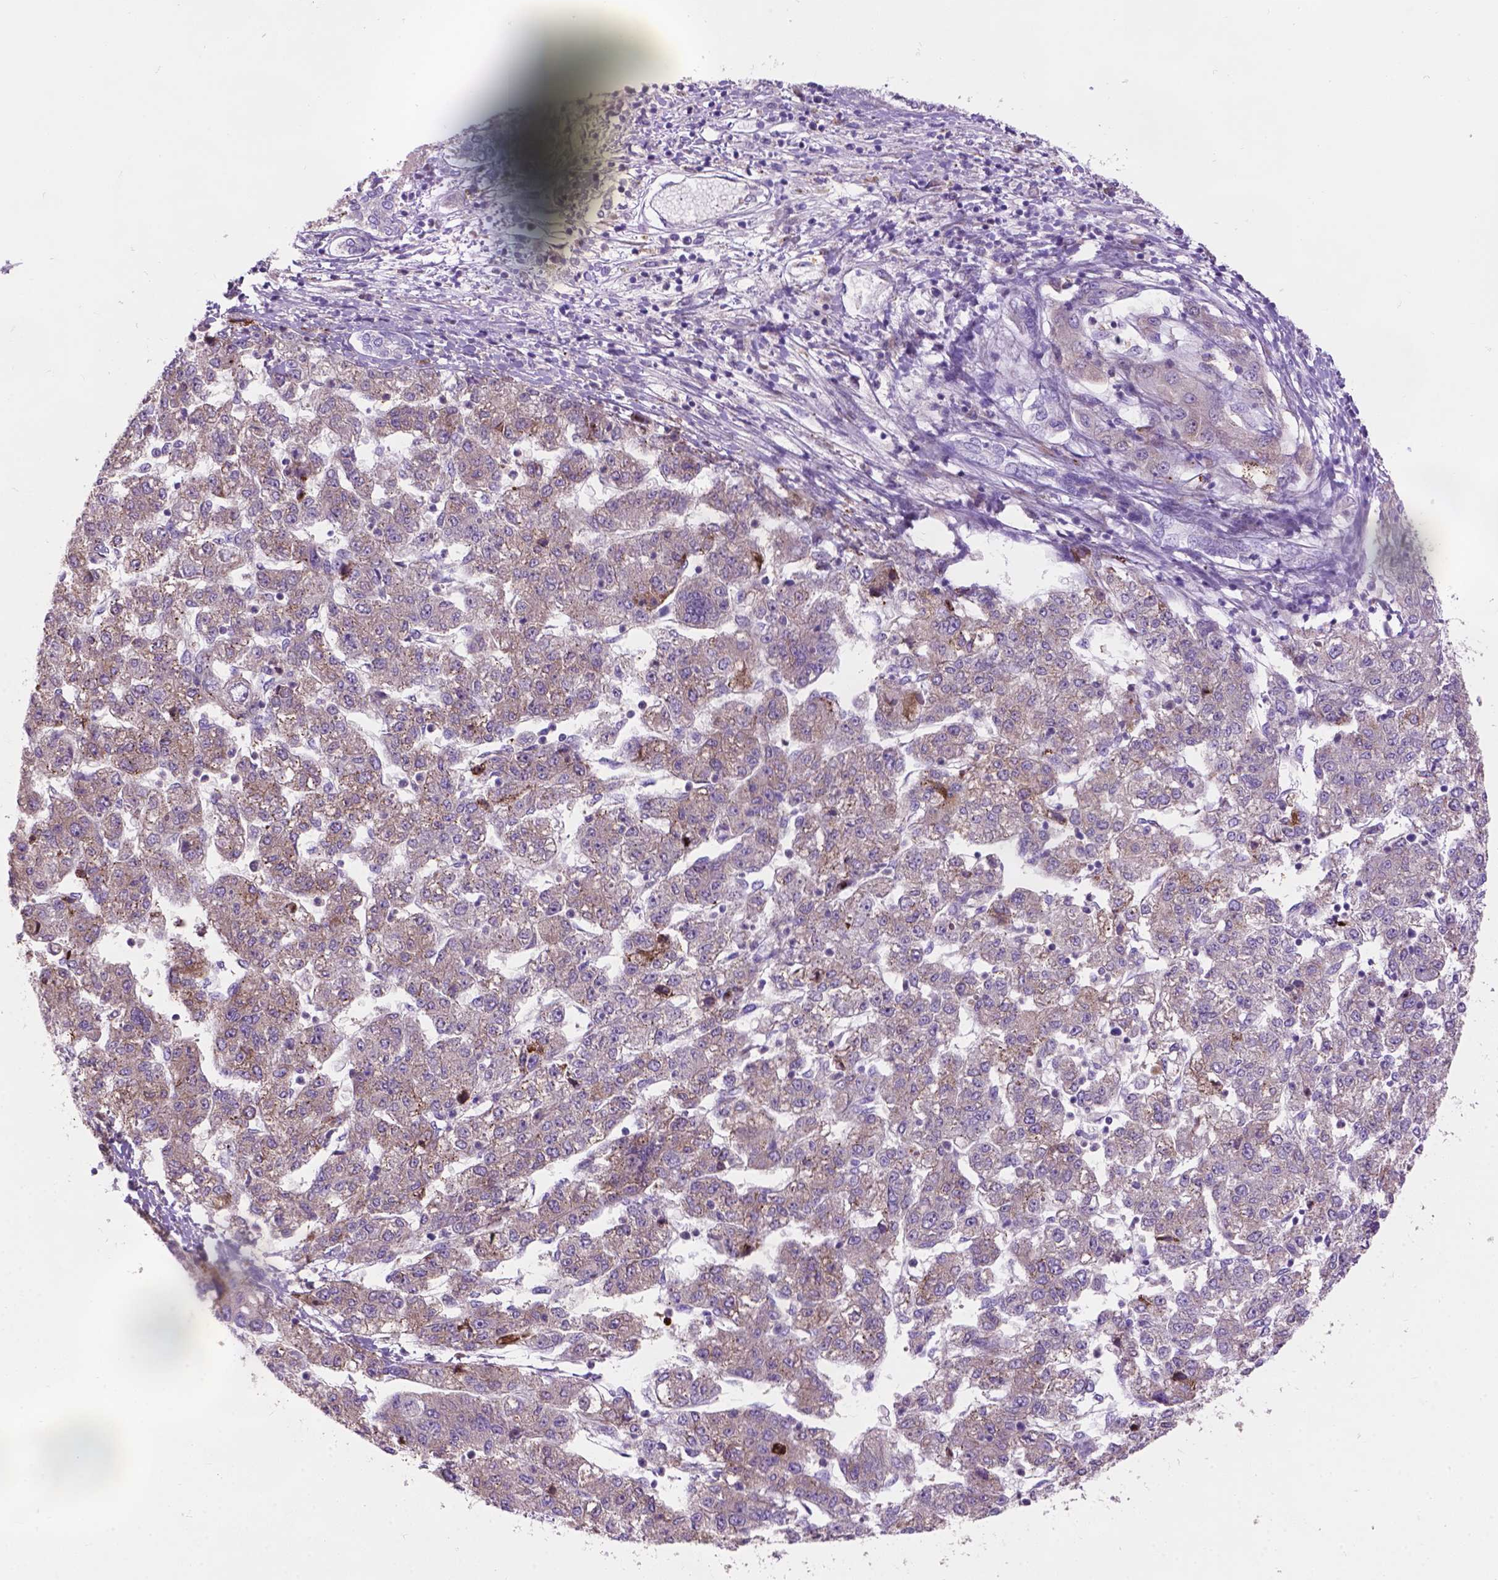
{"staining": {"intensity": "weak", "quantity": ">75%", "location": "cytoplasmic/membranous"}, "tissue": "liver cancer", "cell_type": "Tumor cells", "image_type": "cancer", "snomed": [{"axis": "morphology", "description": "Carcinoma, Hepatocellular, NOS"}, {"axis": "topography", "description": "Liver"}], "caption": "This micrograph exhibits immunohistochemistry (IHC) staining of liver cancer, with low weak cytoplasmic/membranous expression in about >75% of tumor cells.", "gene": "NOXO1", "patient": {"sex": "male", "age": 56}}